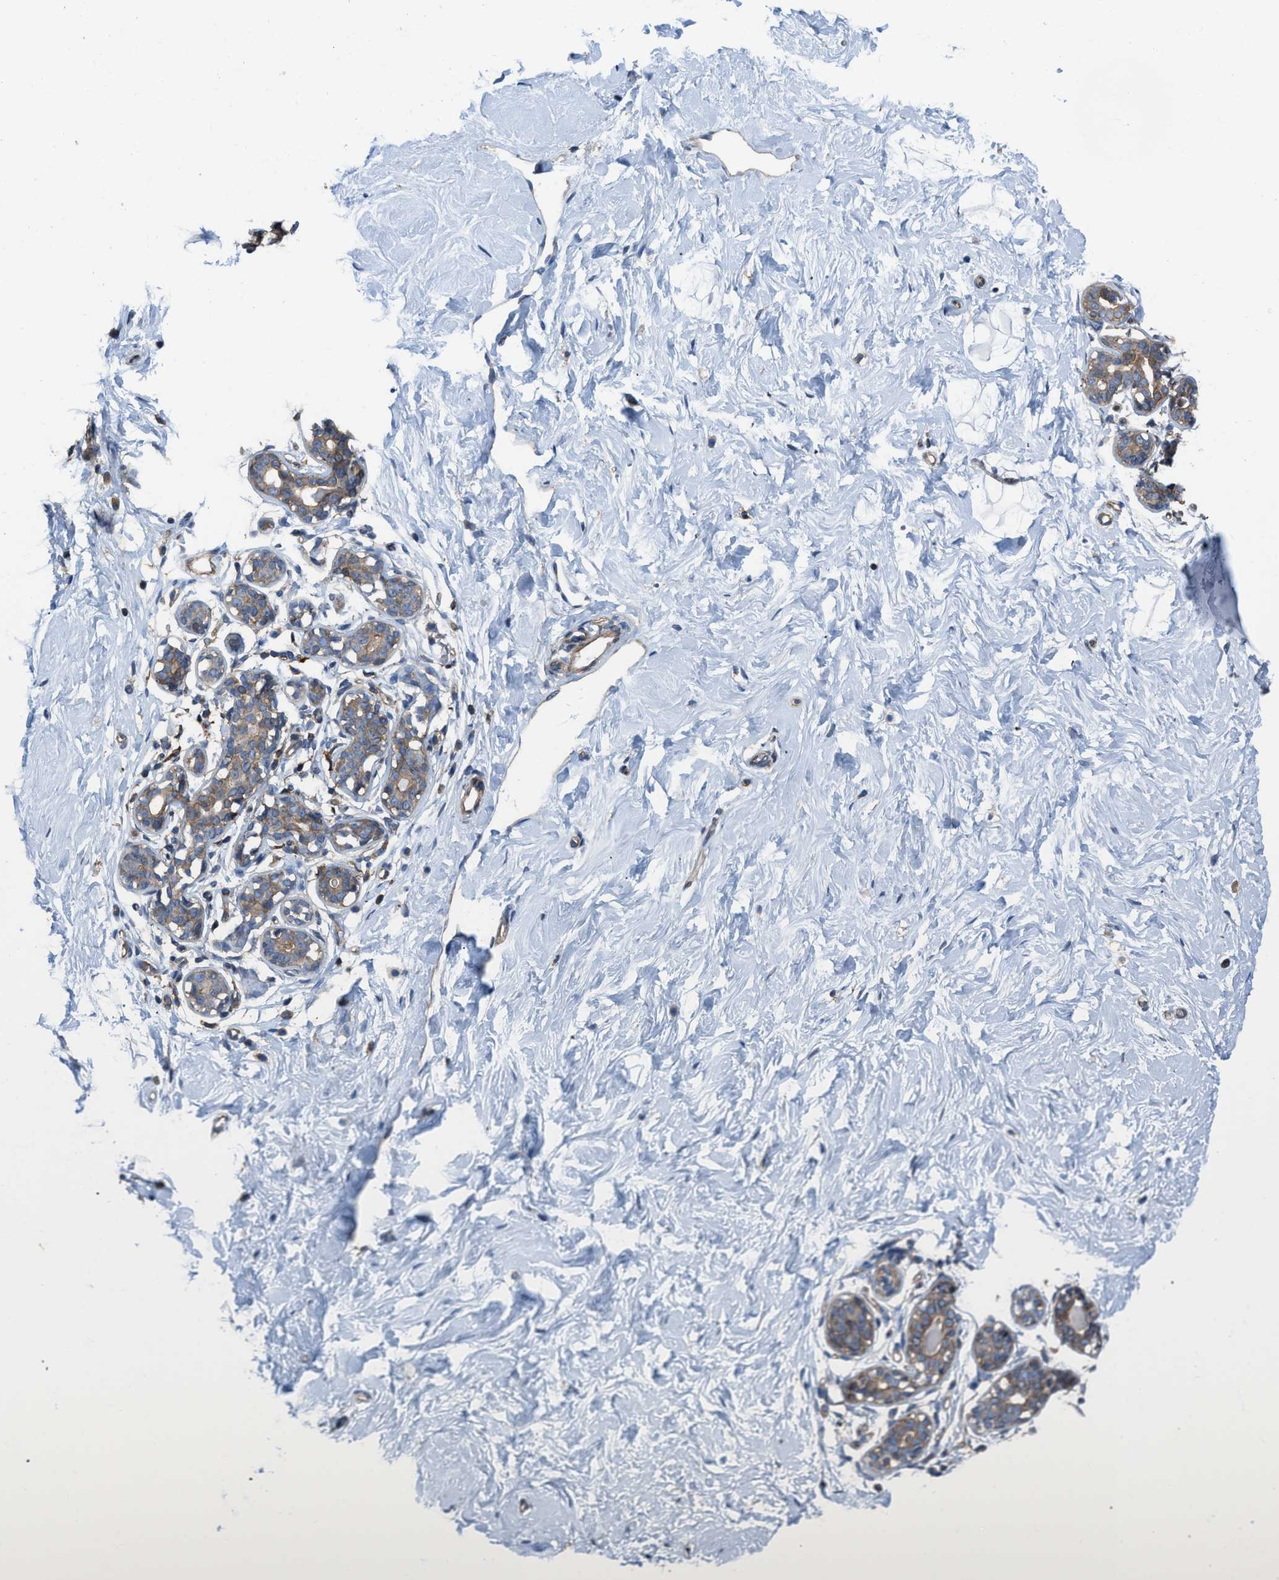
{"staining": {"intensity": "negative", "quantity": "none", "location": "none"}, "tissue": "breast", "cell_type": "Adipocytes", "image_type": "normal", "snomed": [{"axis": "morphology", "description": "Normal tissue, NOS"}, {"axis": "topography", "description": "Breast"}], "caption": "Adipocytes show no significant protein positivity in normal breast. (Stains: DAB (3,3'-diaminobenzidine) immunohistochemistry with hematoxylin counter stain, Microscopy: brightfield microscopy at high magnification).", "gene": "MYO18A", "patient": {"sex": "female", "age": 23}}